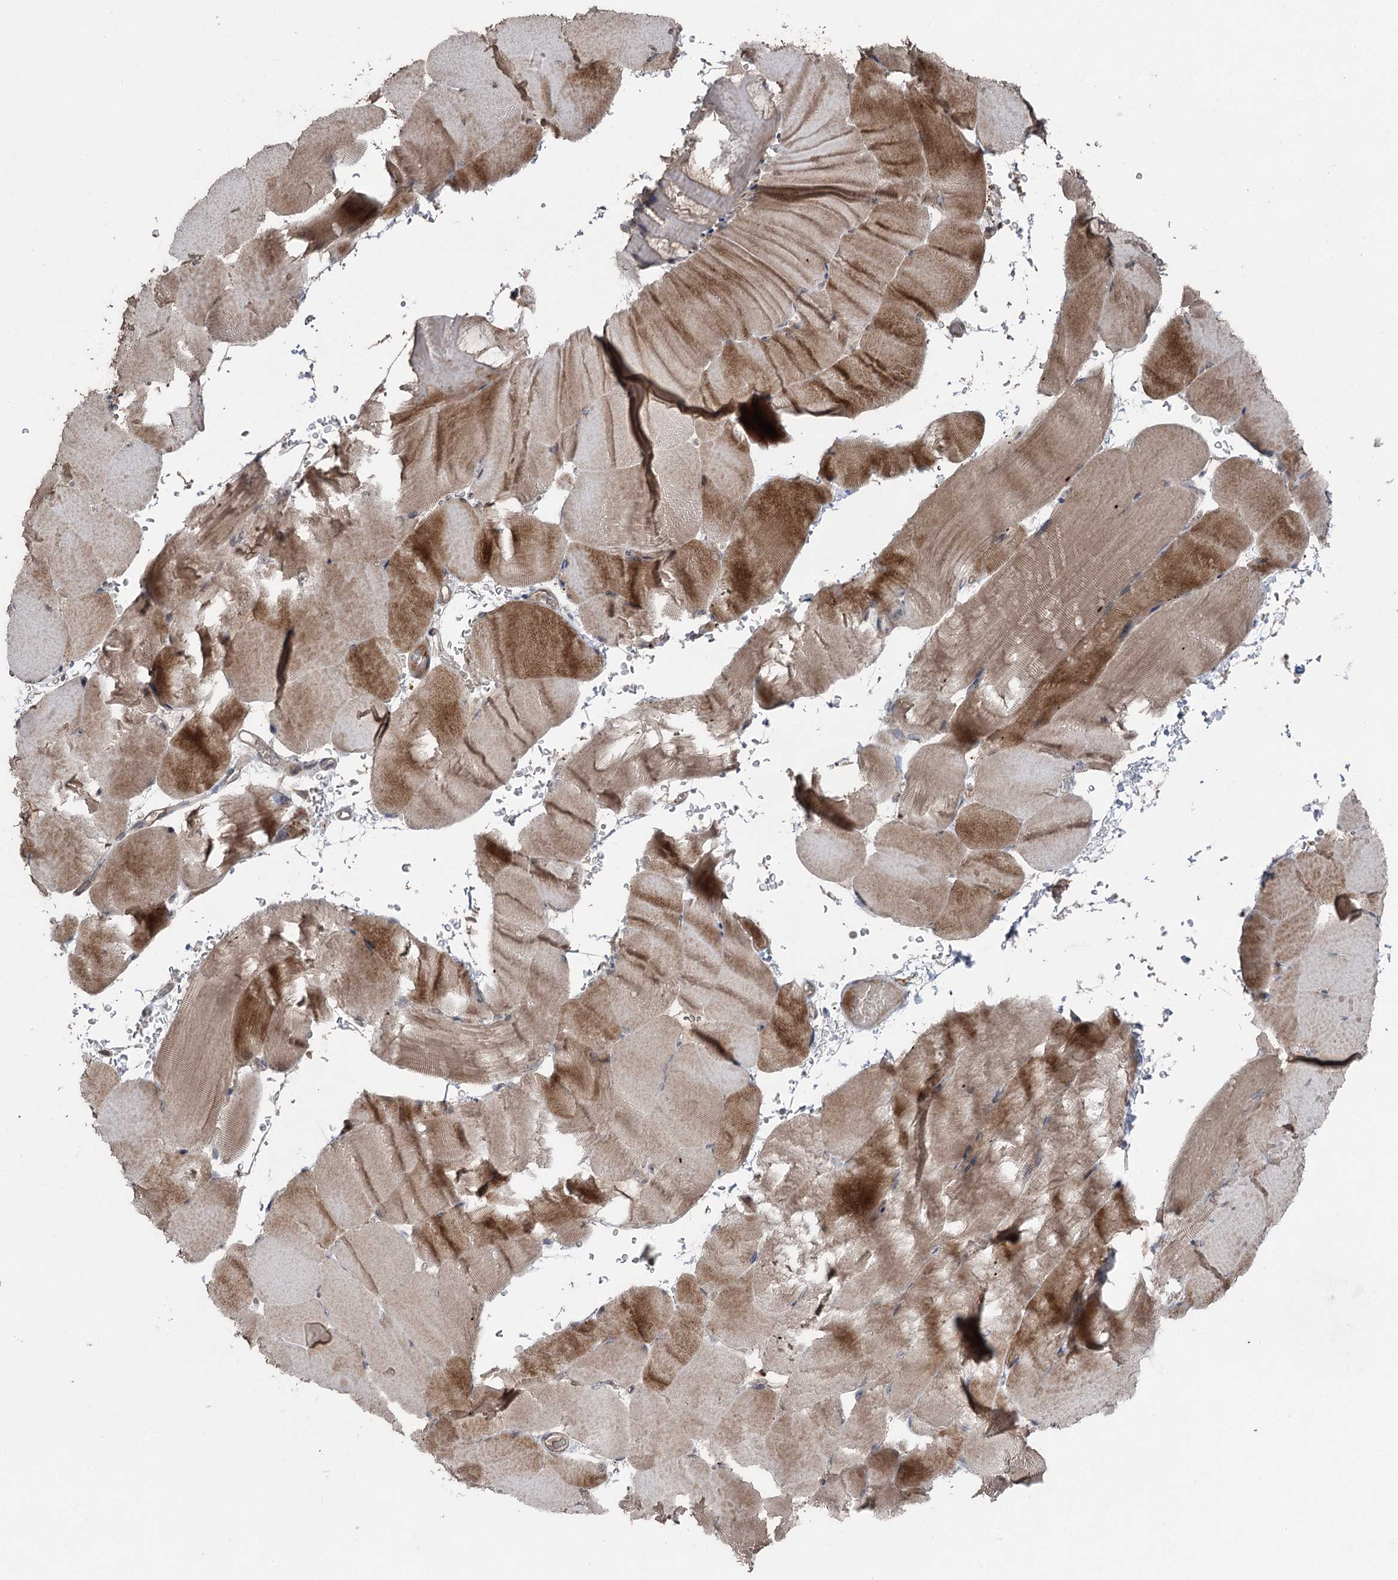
{"staining": {"intensity": "moderate", "quantity": ">75%", "location": "cytoplasmic/membranous"}, "tissue": "skeletal muscle", "cell_type": "Myocytes", "image_type": "normal", "snomed": [{"axis": "morphology", "description": "Normal tissue, NOS"}, {"axis": "topography", "description": "Skeletal muscle"}, {"axis": "topography", "description": "Parathyroid gland"}], "caption": "The micrograph displays staining of benign skeletal muscle, revealing moderate cytoplasmic/membranous protein positivity (brown color) within myocytes.", "gene": "MAPK8IP2", "patient": {"sex": "female", "age": 37}}